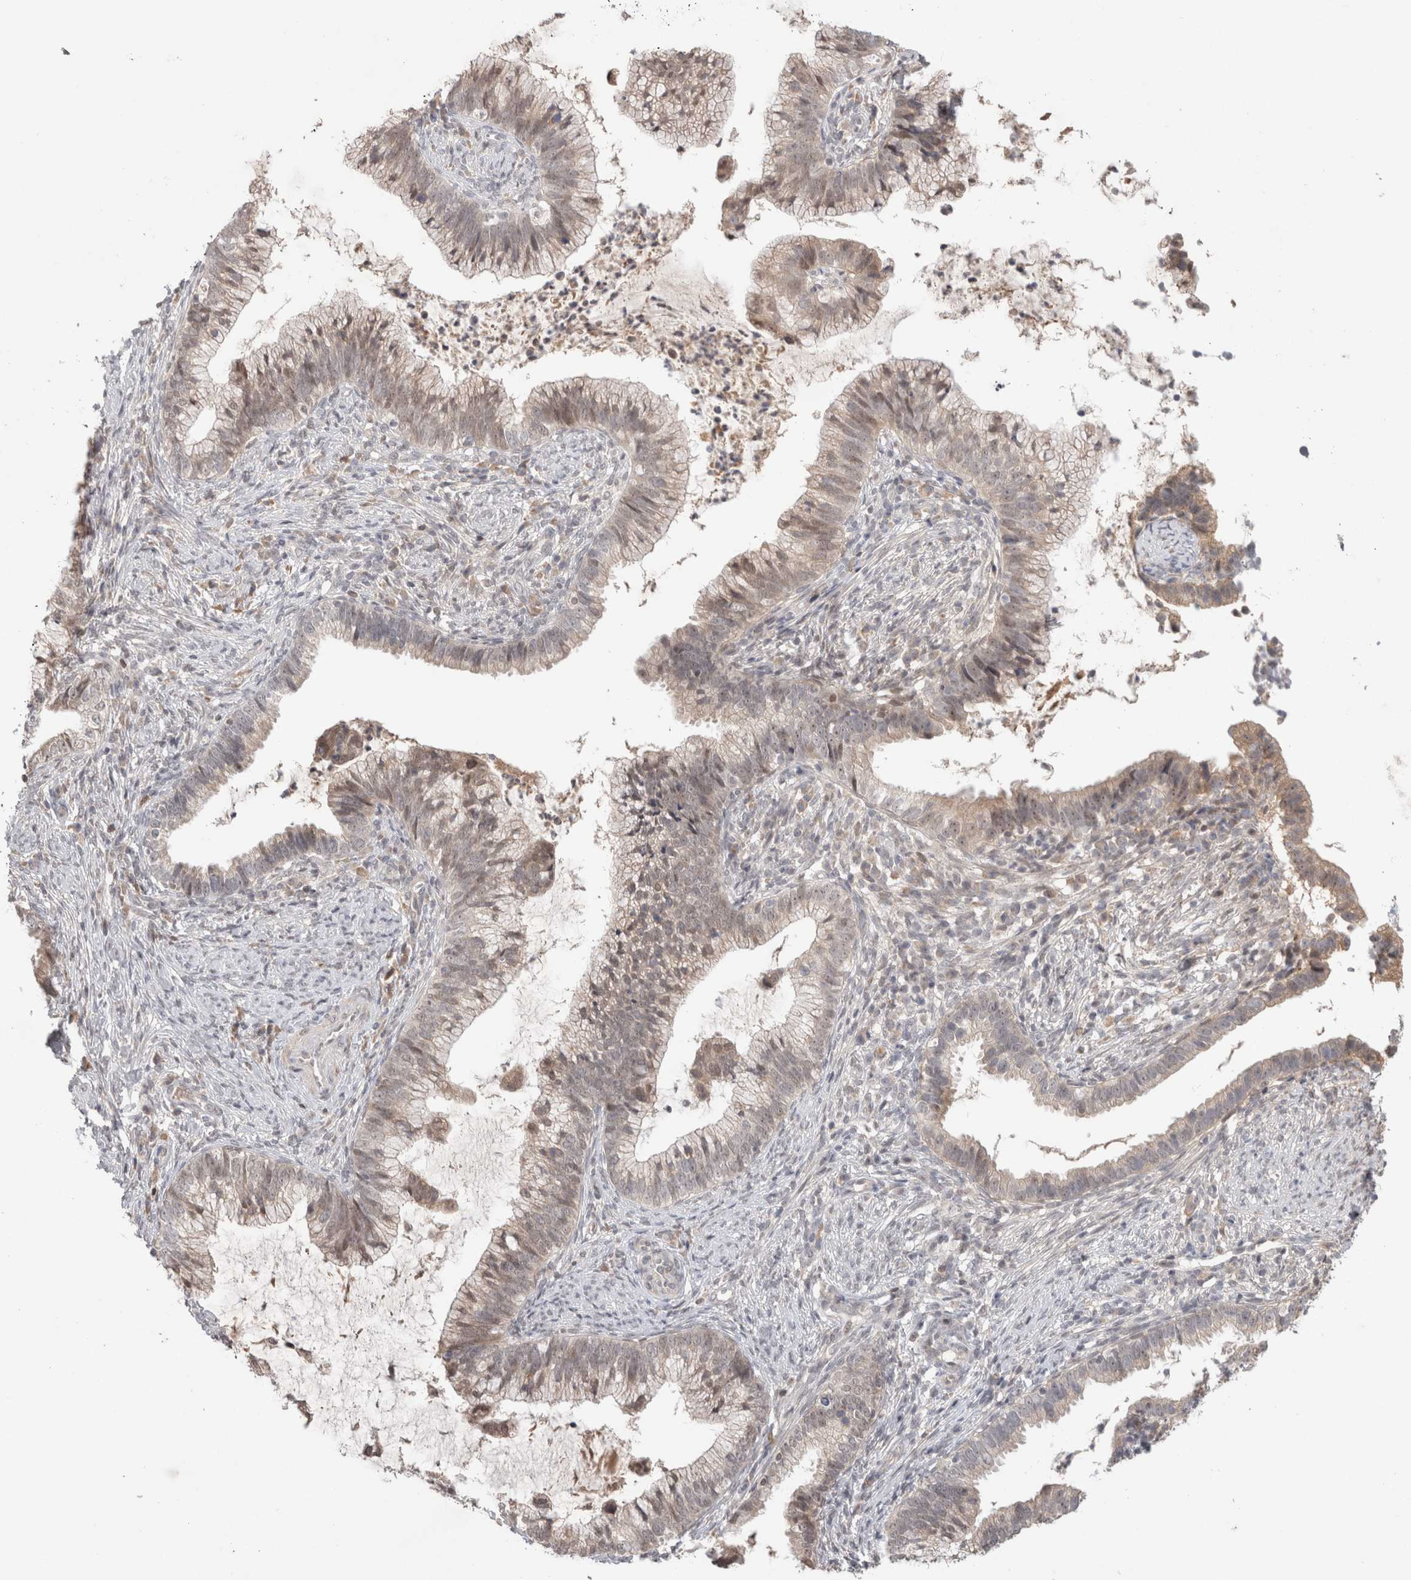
{"staining": {"intensity": "weak", "quantity": "25%-75%", "location": "cytoplasmic/membranous"}, "tissue": "cervical cancer", "cell_type": "Tumor cells", "image_type": "cancer", "snomed": [{"axis": "morphology", "description": "Adenocarcinoma, NOS"}, {"axis": "topography", "description": "Cervix"}], "caption": "IHC histopathology image of neoplastic tissue: adenocarcinoma (cervical) stained using immunohistochemistry (IHC) exhibits low levels of weak protein expression localized specifically in the cytoplasmic/membranous of tumor cells, appearing as a cytoplasmic/membranous brown color.", "gene": "SYDE2", "patient": {"sex": "female", "age": 36}}